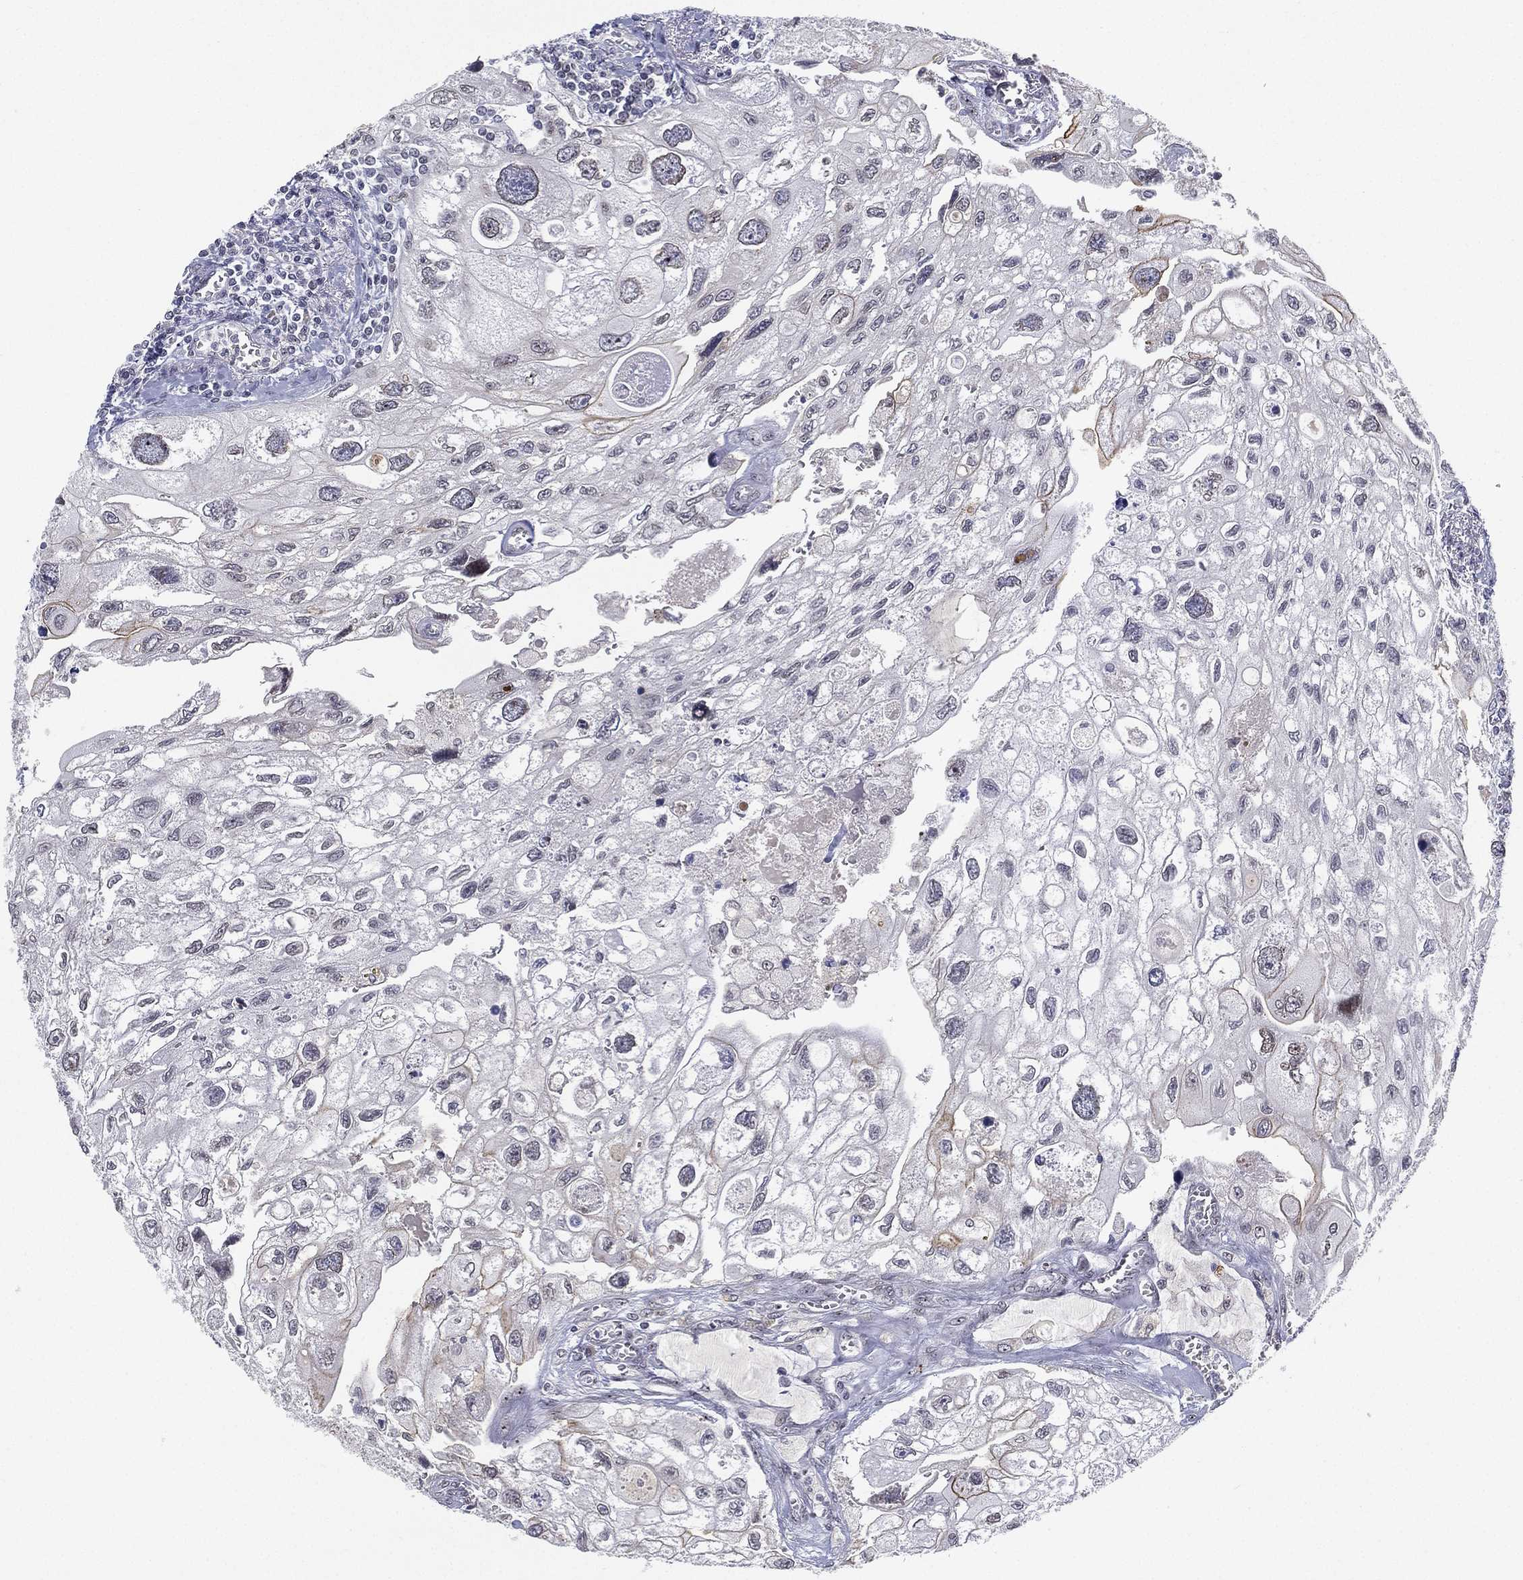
{"staining": {"intensity": "negative", "quantity": "none", "location": "none"}, "tissue": "urothelial cancer", "cell_type": "Tumor cells", "image_type": "cancer", "snomed": [{"axis": "morphology", "description": "Urothelial carcinoma, High grade"}, {"axis": "topography", "description": "Urinary bladder"}], "caption": "DAB (3,3'-diaminobenzidine) immunohistochemical staining of high-grade urothelial carcinoma reveals no significant staining in tumor cells.", "gene": "MS4A8", "patient": {"sex": "male", "age": 59}}